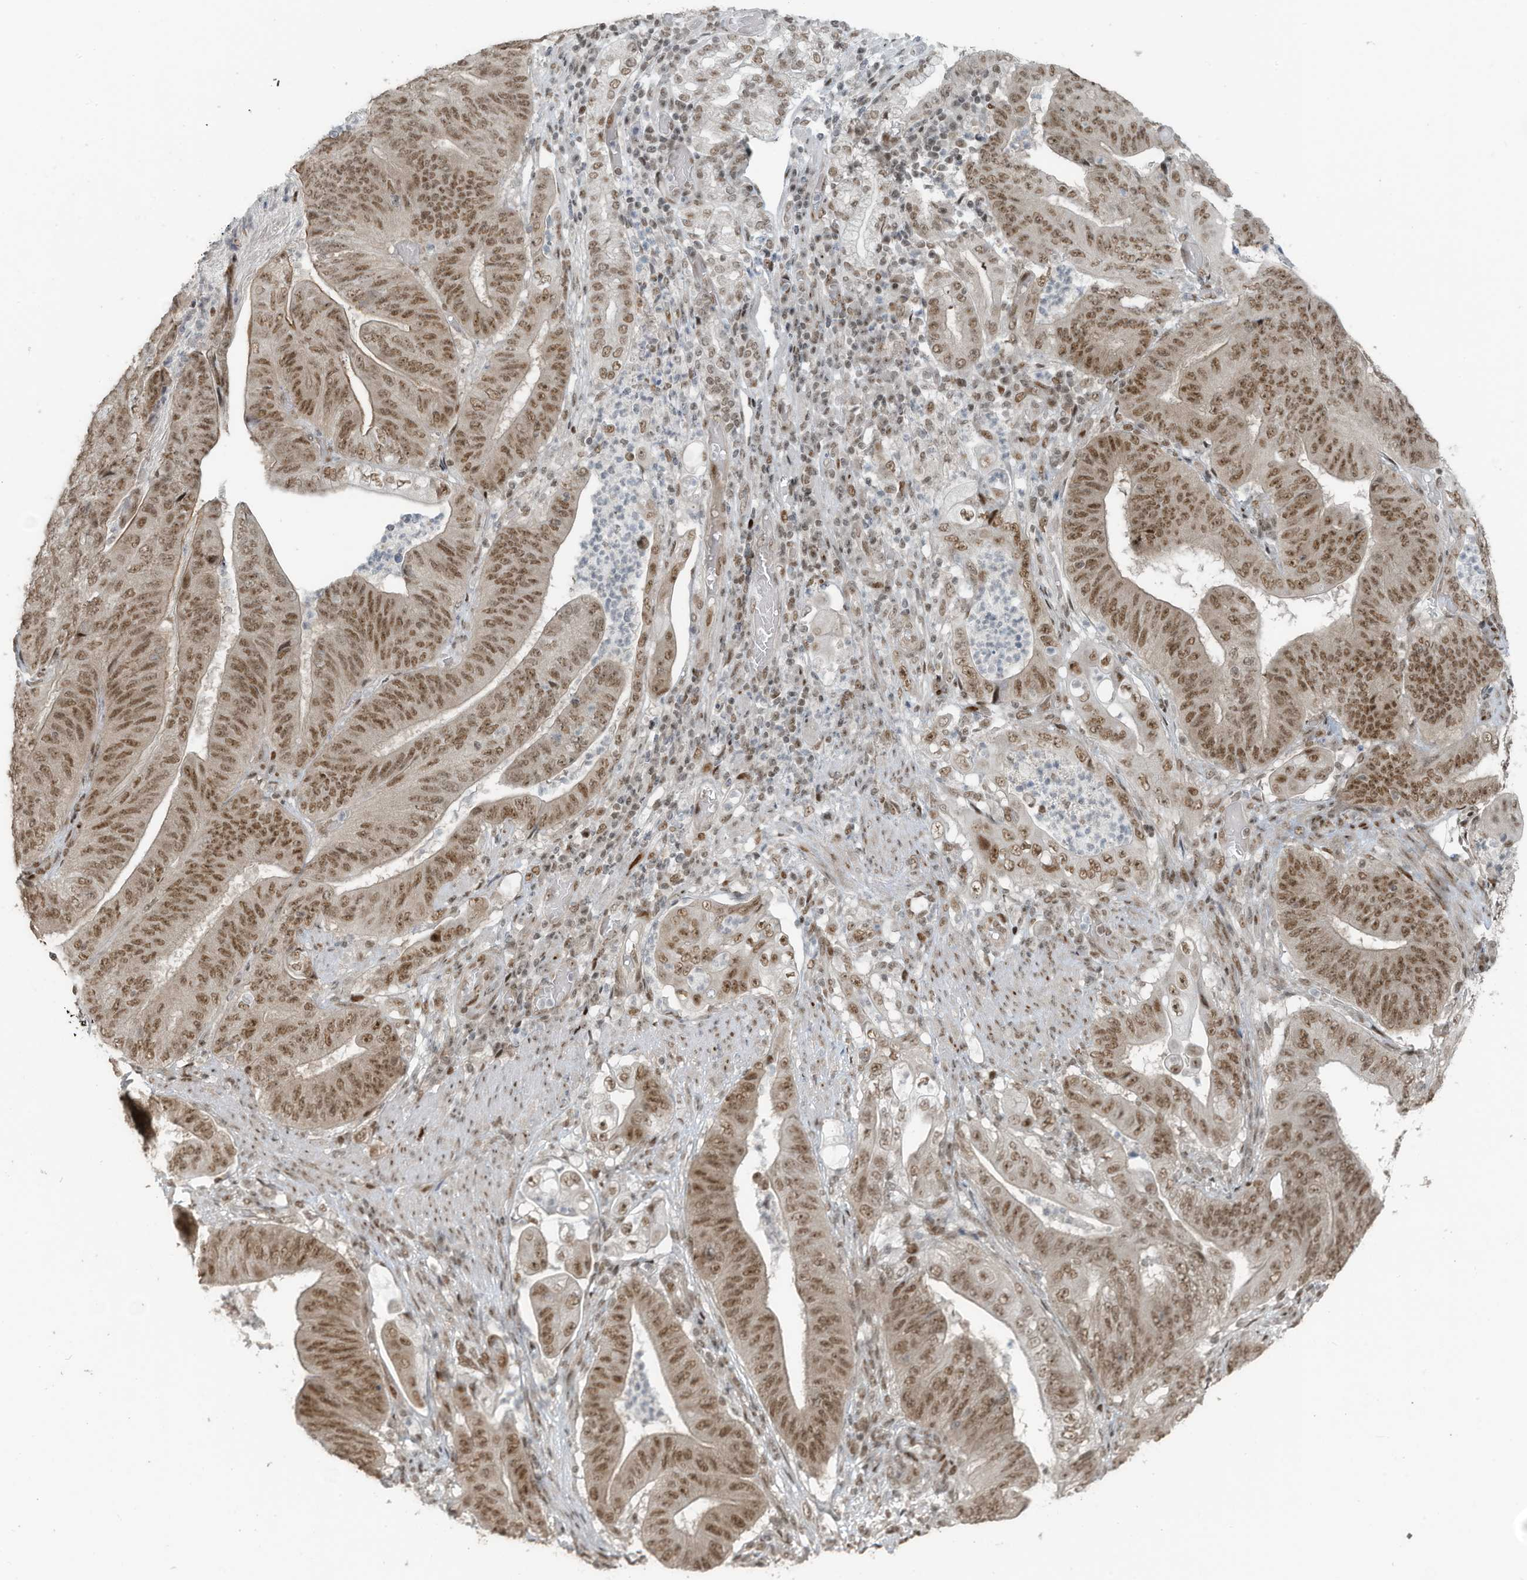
{"staining": {"intensity": "moderate", "quantity": ">75%", "location": "nuclear"}, "tissue": "stomach cancer", "cell_type": "Tumor cells", "image_type": "cancer", "snomed": [{"axis": "morphology", "description": "Adenocarcinoma, NOS"}, {"axis": "topography", "description": "Stomach"}], "caption": "Moderate nuclear positivity is appreciated in about >75% of tumor cells in stomach cancer.", "gene": "PCNP", "patient": {"sex": "female", "age": 73}}